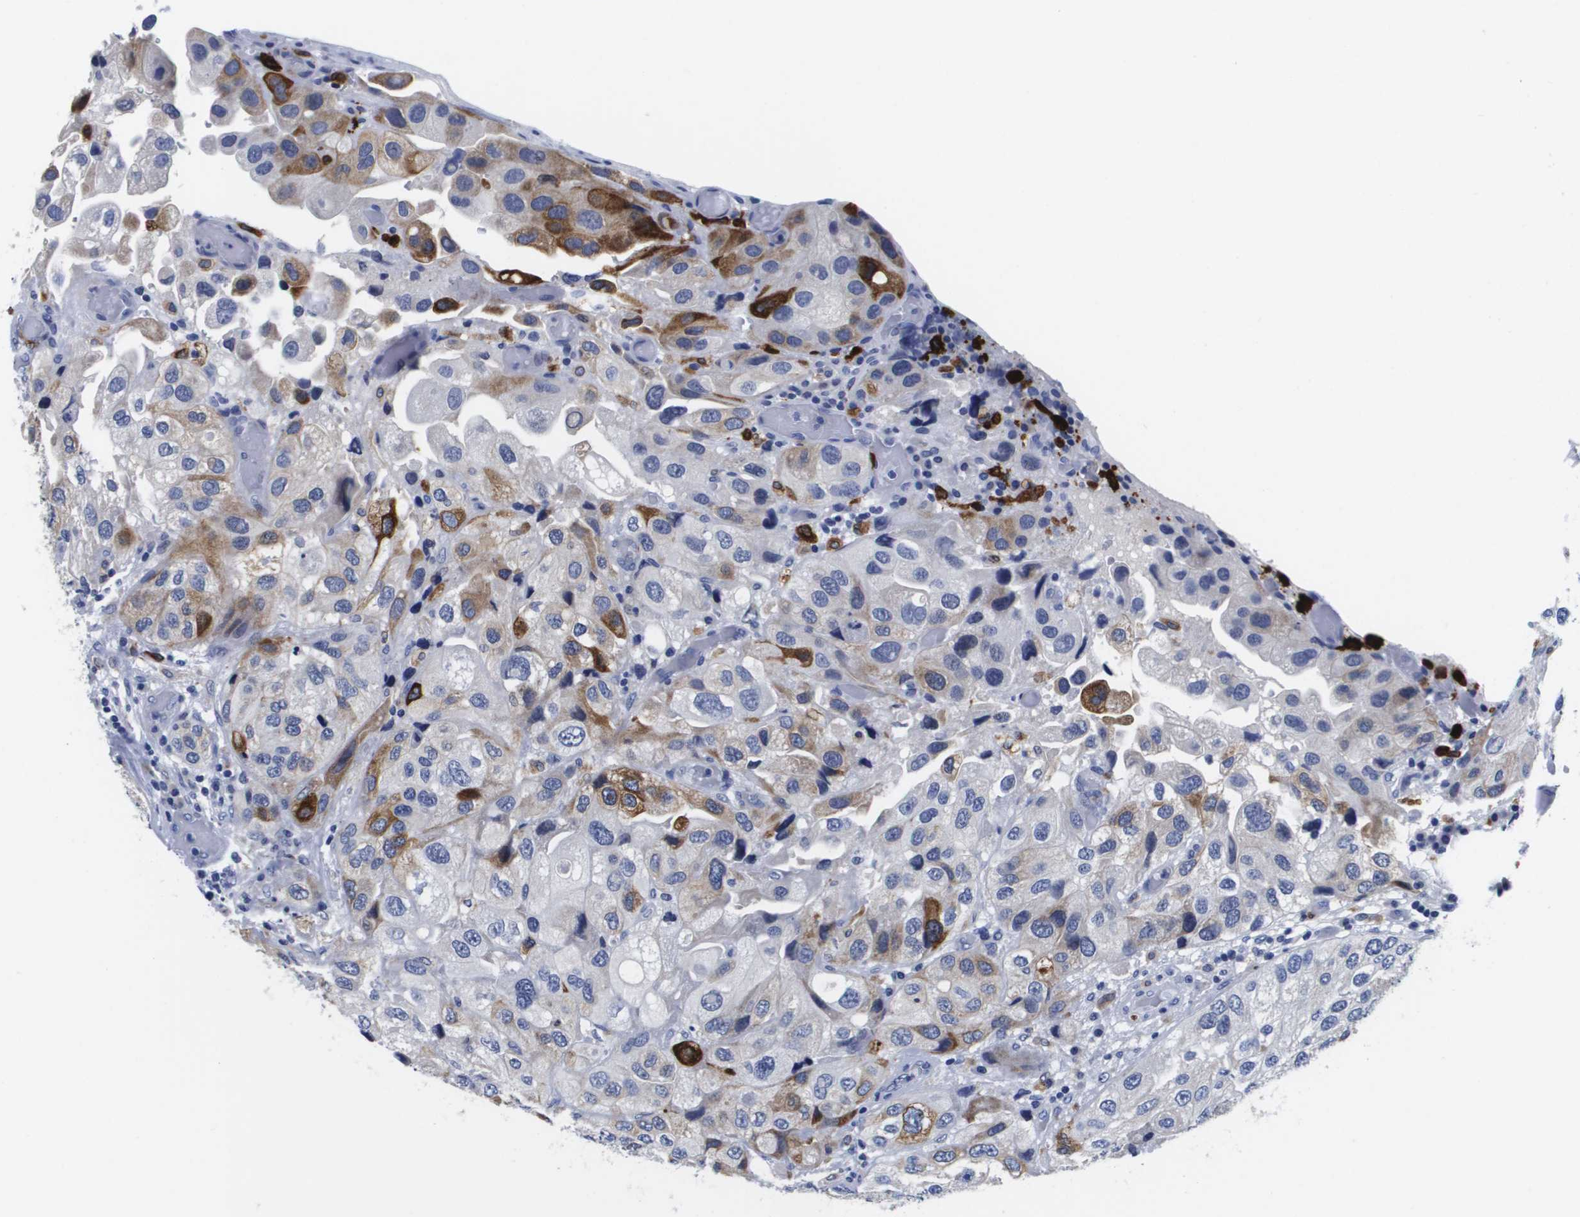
{"staining": {"intensity": "strong", "quantity": "<25%", "location": "cytoplasmic/membranous"}, "tissue": "urothelial cancer", "cell_type": "Tumor cells", "image_type": "cancer", "snomed": [{"axis": "morphology", "description": "Urothelial carcinoma, High grade"}, {"axis": "topography", "description": "Urinary bladder"}], "caption": "Protein expression by immunohistochemistry demonstrates strong cytoplasmic/membranous positivity in about <25% of tumor cells in urothelial cancer.", "gene": "HMOX1", "patient": {"sex": "female", "age": 64}}